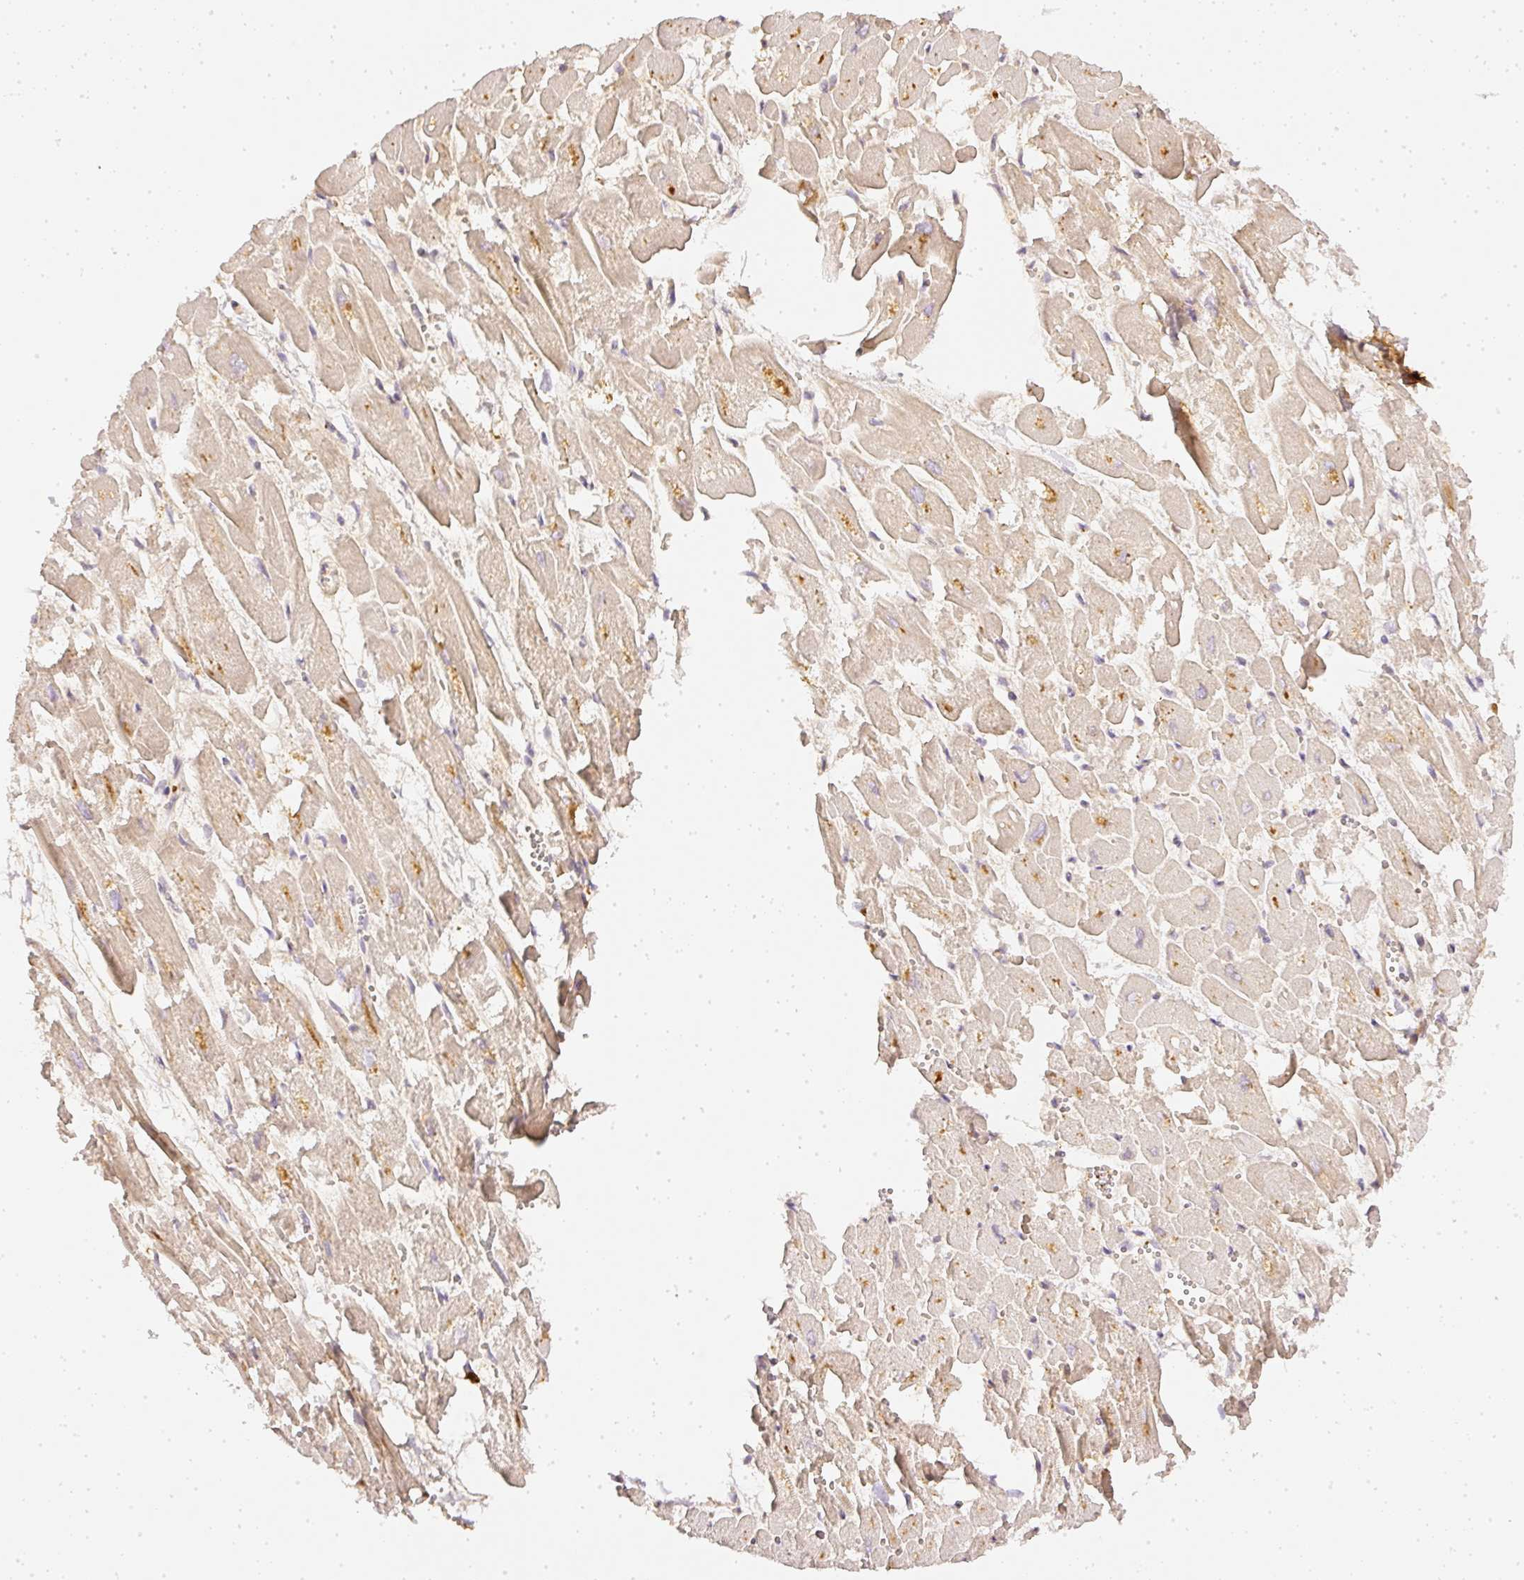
{"staining": {"intensity": "weak", "quantity": "25%-75%", "location": "cytoplasmic/membranous"}, "tissue": "heart muscle", "cell_type": "Cardiomyocytes", "image_type": "normal", "snomed": [{"axis": "morphology", "description": "Normal tissue, NOS"}, {"axis": "topography", "description": "Heart"}], "caption": "Immunohistochemistry staining of benign heart muscle, which demonstrates low levels of weak cytoplasmic/membranous staining in approximately 25%-75% of cardiomyocytes indicating weak cytoplasmic/membranous protein expression. The staining was performed using DAB (brown) for protein detection and nuclei were counterstained in hematoxylin (blue).", "gene": "PFN1", "patient": {"sex": "male", "age": 54}}